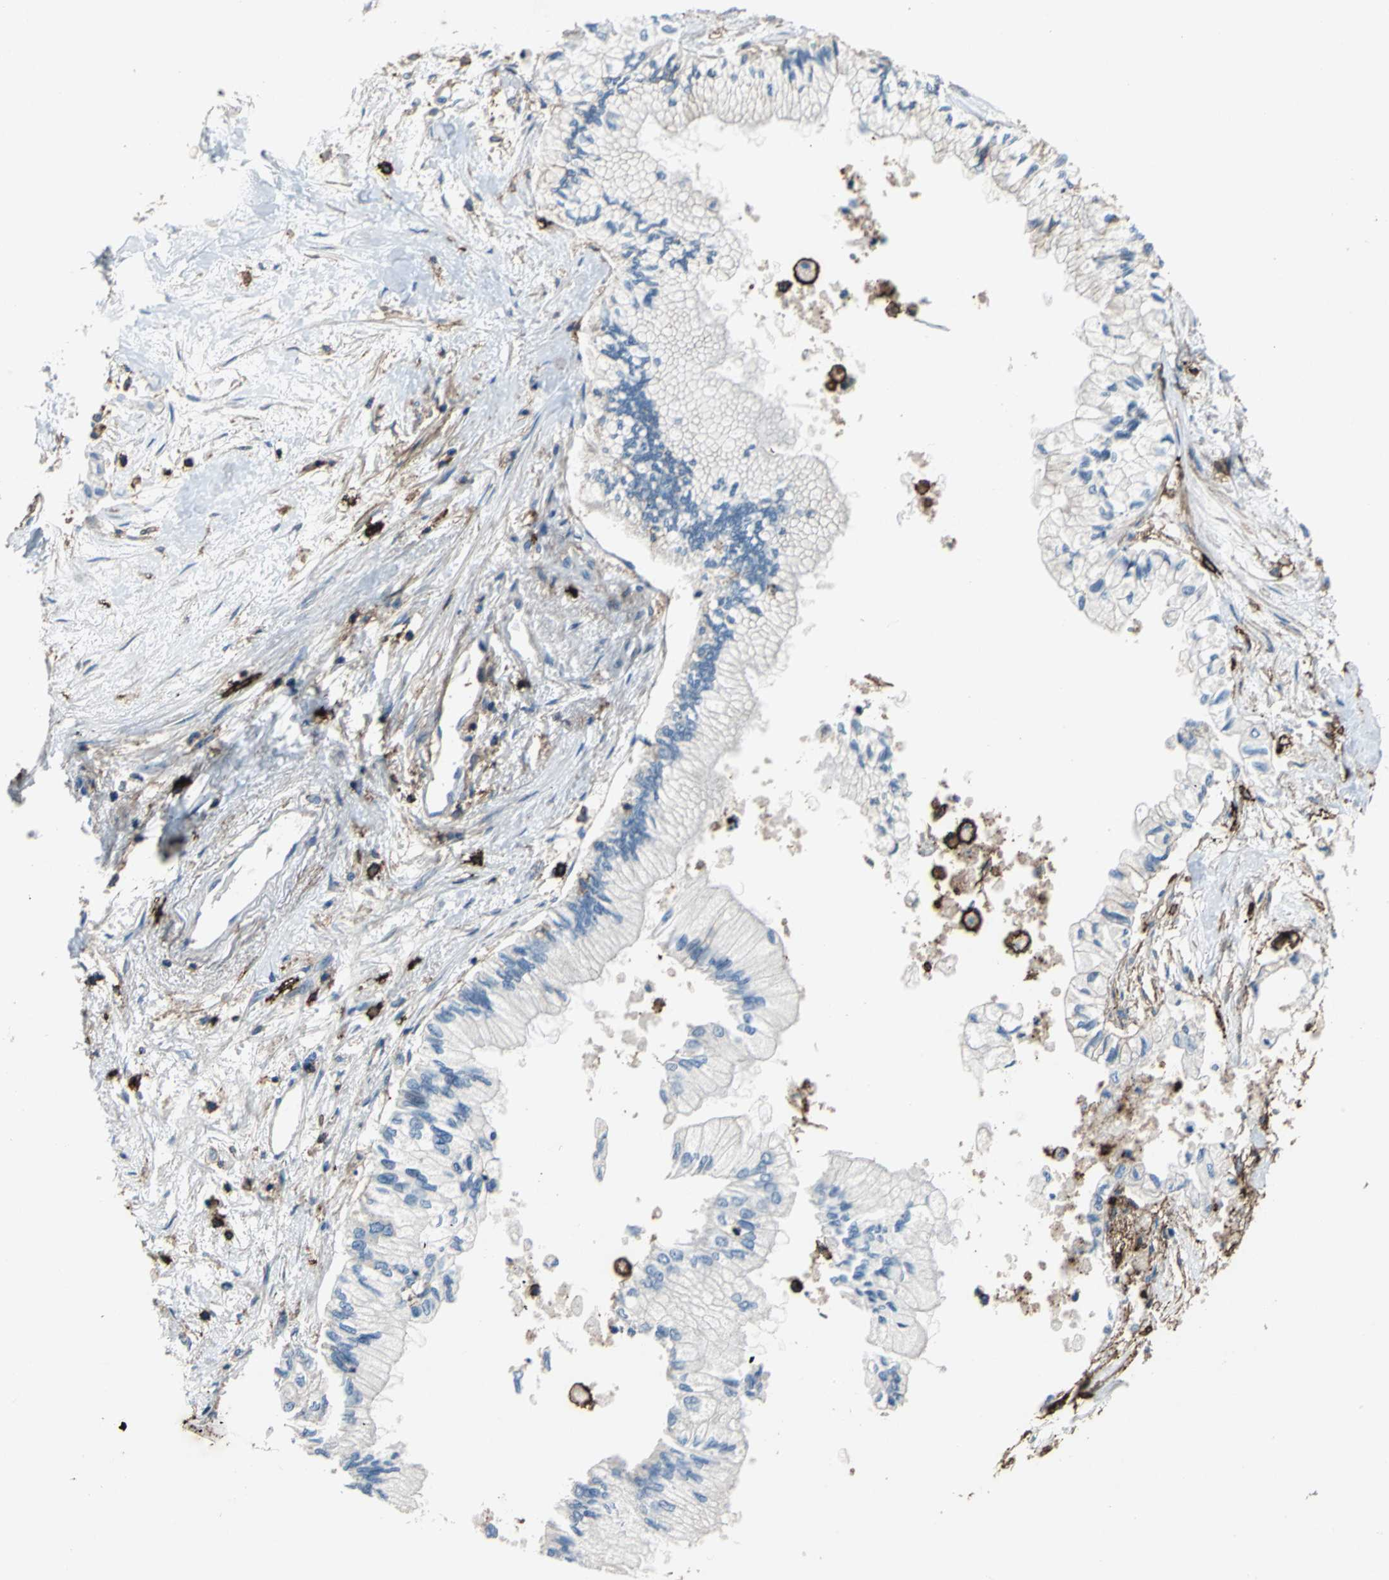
{"staining": {"intensity": "negative", "quantity": "none", "location": "none"}, "tissue": "pancreatic cancer", "cell_type": "Tumor cells", "image_type": "cancer", "snomed": [{"axis": "morphology", "description": "Adenocarcinoma, NOS"}, {"axis": "topography", "description": "Pancreas"}], "caption": "The histopathology image demonstrates no significant staining in tumor cells of adenocarcinoma (pancreatic). The staining is performed using DAB (3,3'-diaminobenzidine) brown chromogen with nuclei counter-stained in using hematoxylin.", "gene": "CD44", "patient": {"sex": "male", "age": 79}}